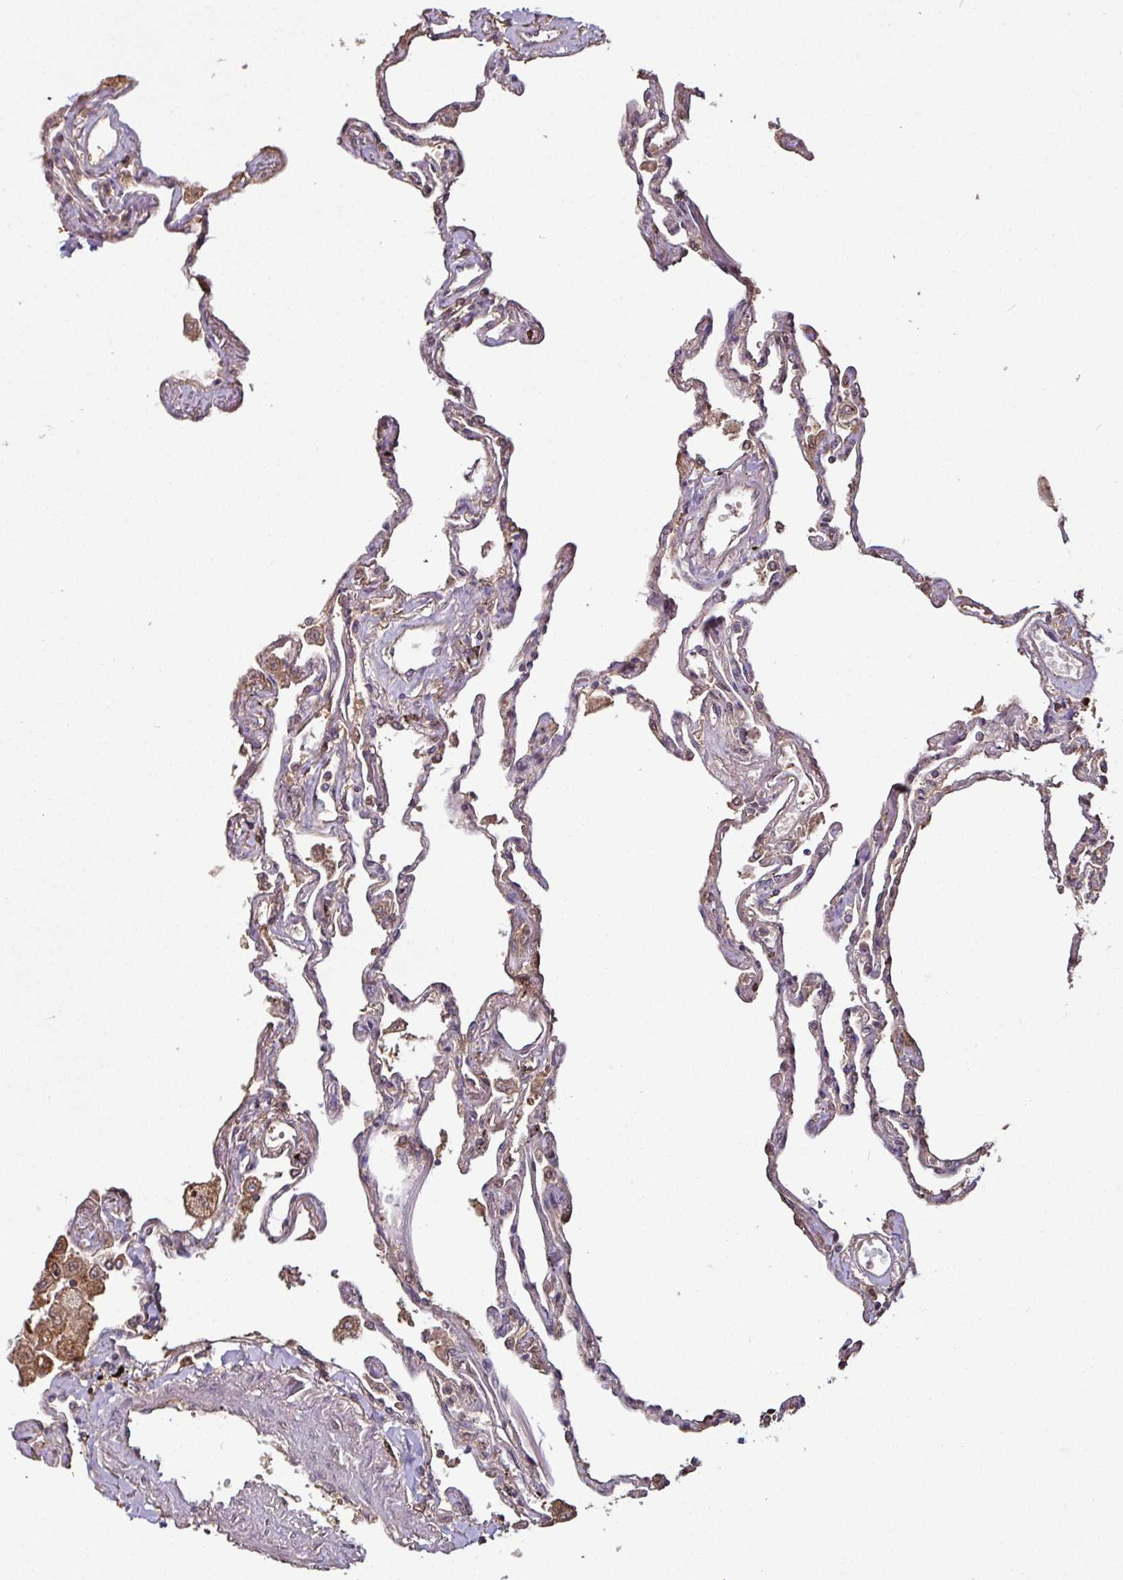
{"staining": {"intensity": "weak", "quantity": "25%-75%", "location": "cytoplasmic/membranous"}, "tissue": "lung", "cell_type": "Alveolar cells", "image_type": "normal", "snomed": [{"axis": "morphology", "description": "Normal tissue, NOS"}, {"axis": "topography", "description": "Lung"}], "caption": "Alveolar cells show weak cytoplasmic/membranous positivity in about 25%-75% of cells in unremarkable lung.", "gene": "GNPDA1", "patient": {"sex": "female", "age": 67}}